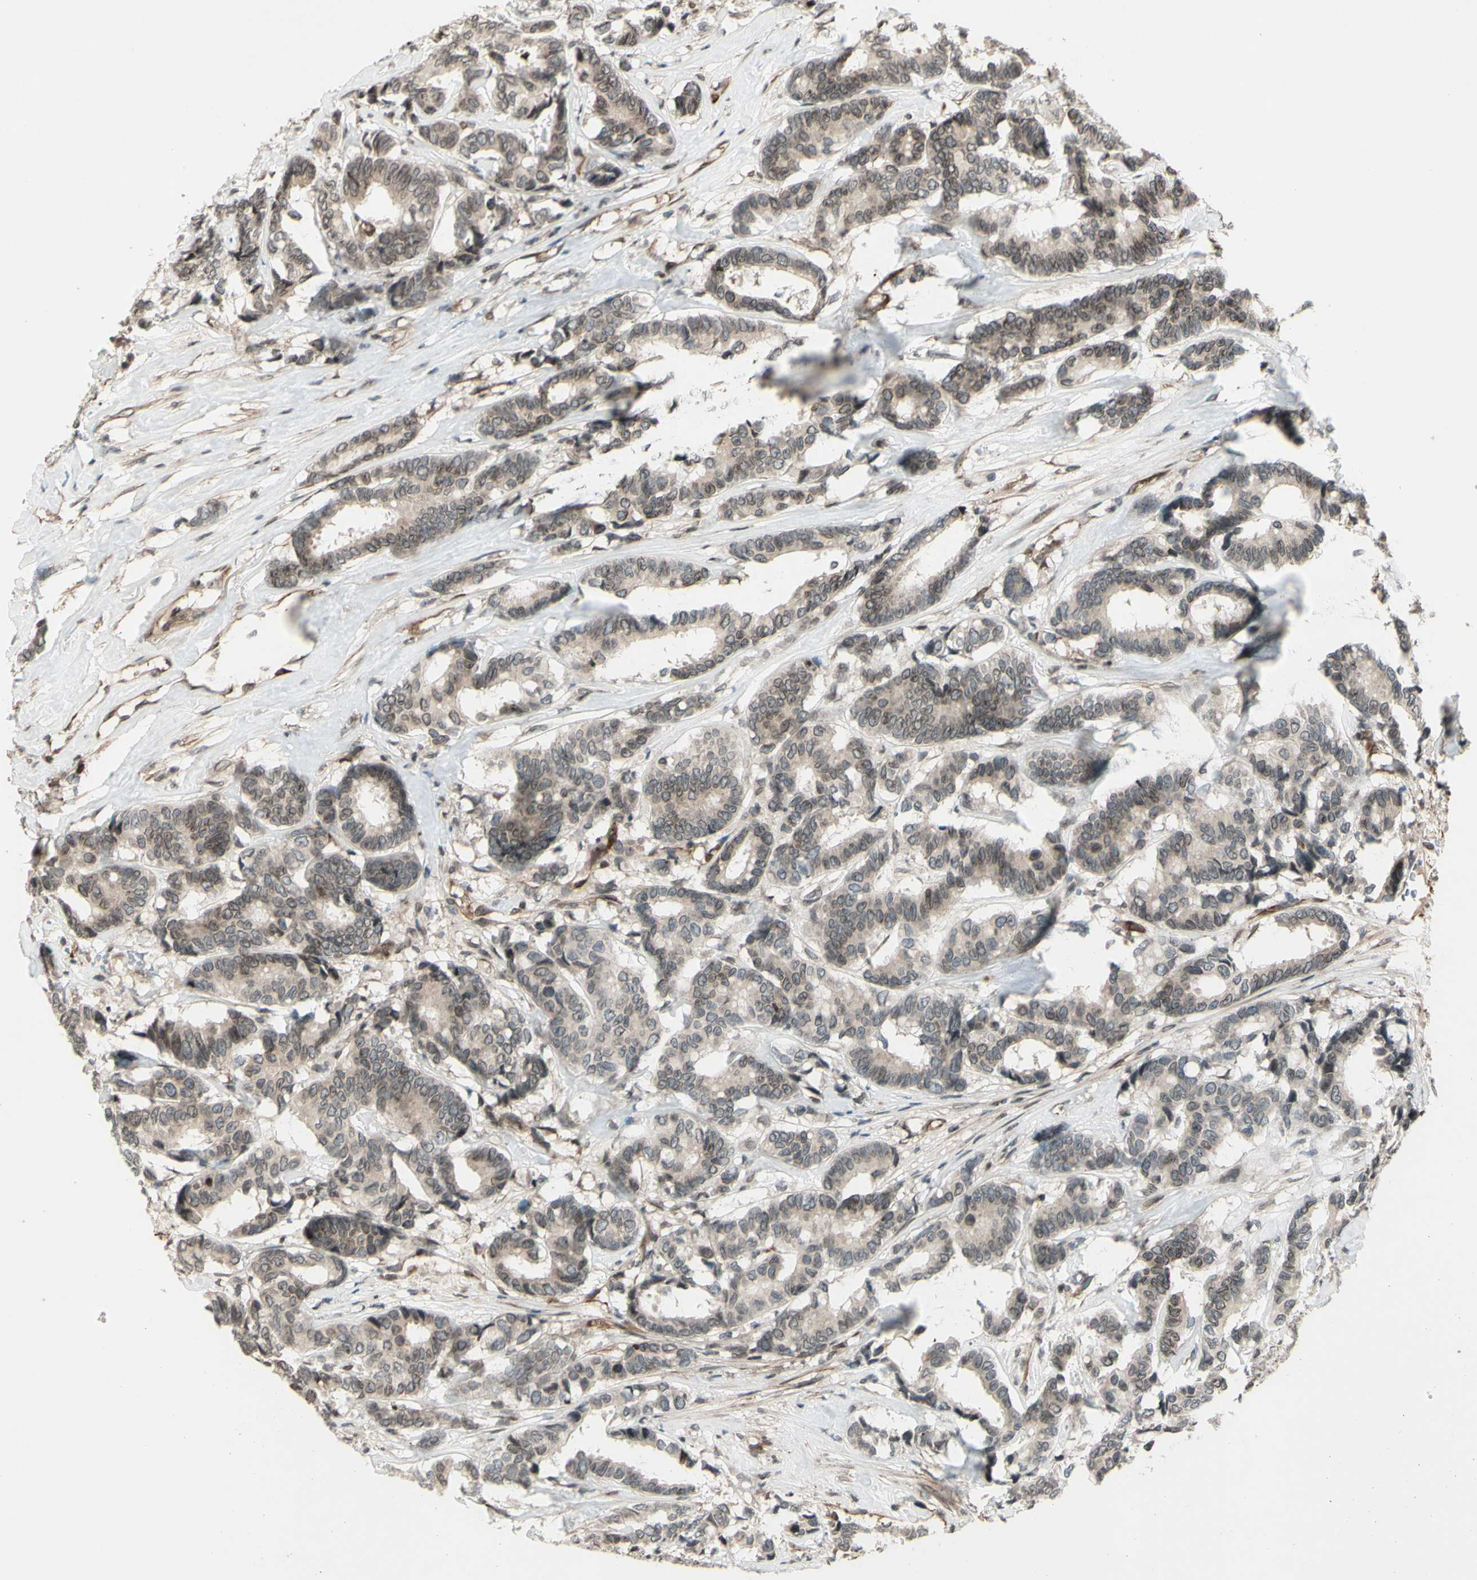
{"staining": {"intensity": "weak", "quantity": ">75%", "location": "cytoplasmic/membranous"}, "tissue": "breast cancer", "cell_type": "Tumor cells", "image_type": "cancer", "snomed": [{"axis": "morphology", "description": "Duct carcinoma"}, {"axis": "topography", "description": "Breast"}], "caption": "High-magnification brightfield microscopy of breast cancer stained with DAB (3,3'-diaminobenzidine) (brown) and counterstained with hematoxylin (blue). tumor cells exhibit weak cytoplasmic/membranous positivity is present in about>75% of cells.", "gene": "MLF2", "patient": {"sex": "female", "age": 87}}